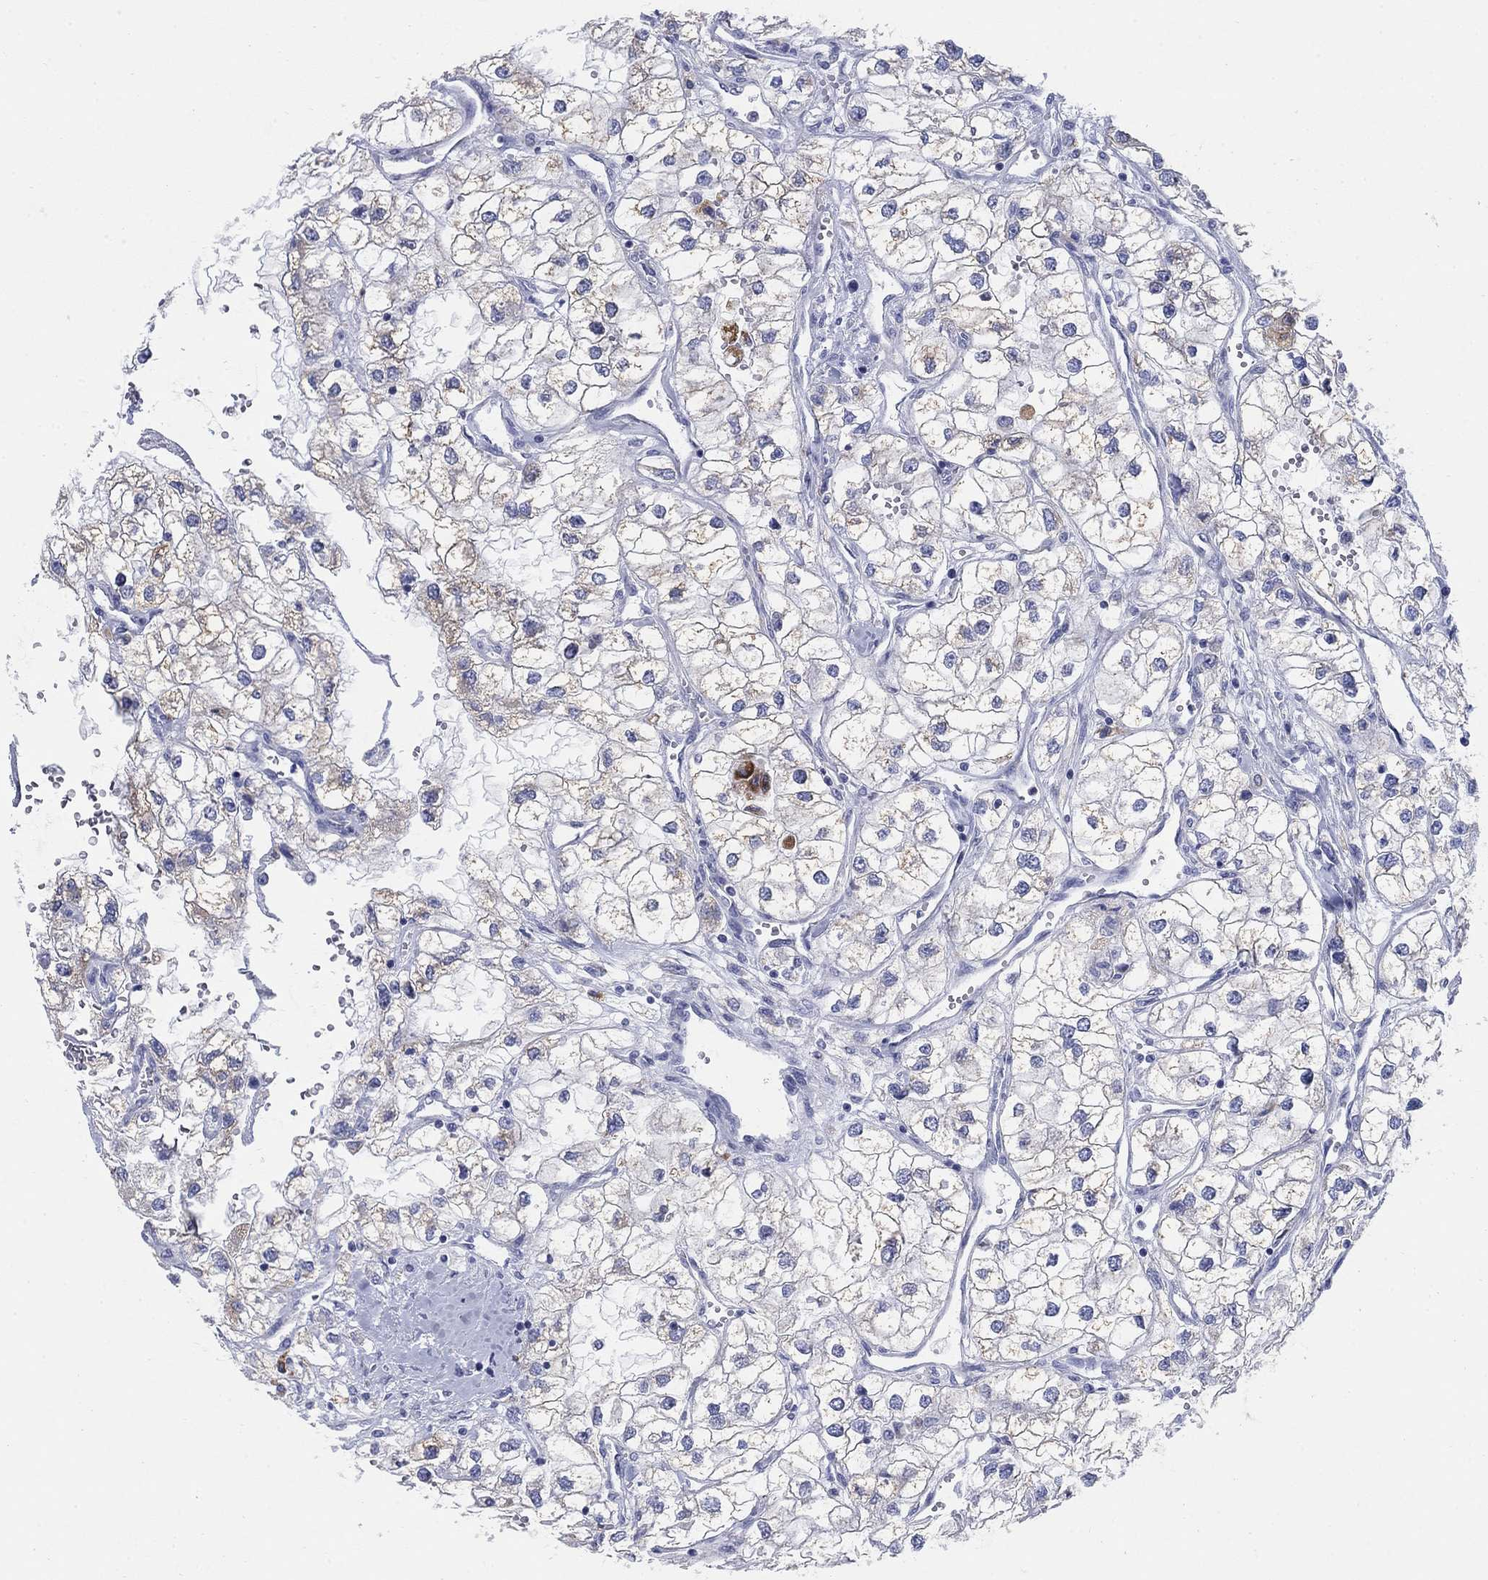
{"staining": {"intensity": "moderate", "quantity": "<25%", "location": "cytoplasmic/membranous"}, "tissue": "renal cancer", "cell_type": "Tumor cells", "image_type": "cancer", "snomed": [{"axis": "morphology", "description": "Adenocarcinoma, NOS"}, {"axis": "topography", "description": "Kidney"}], "caption": "Renal adenocarcinoma tissue demonstrates moderate cytoplasmic/membranous staining in about <25% of tumor cells", "gene": "SCCPDH", "patient": {"sex": "male", "age": 59}}